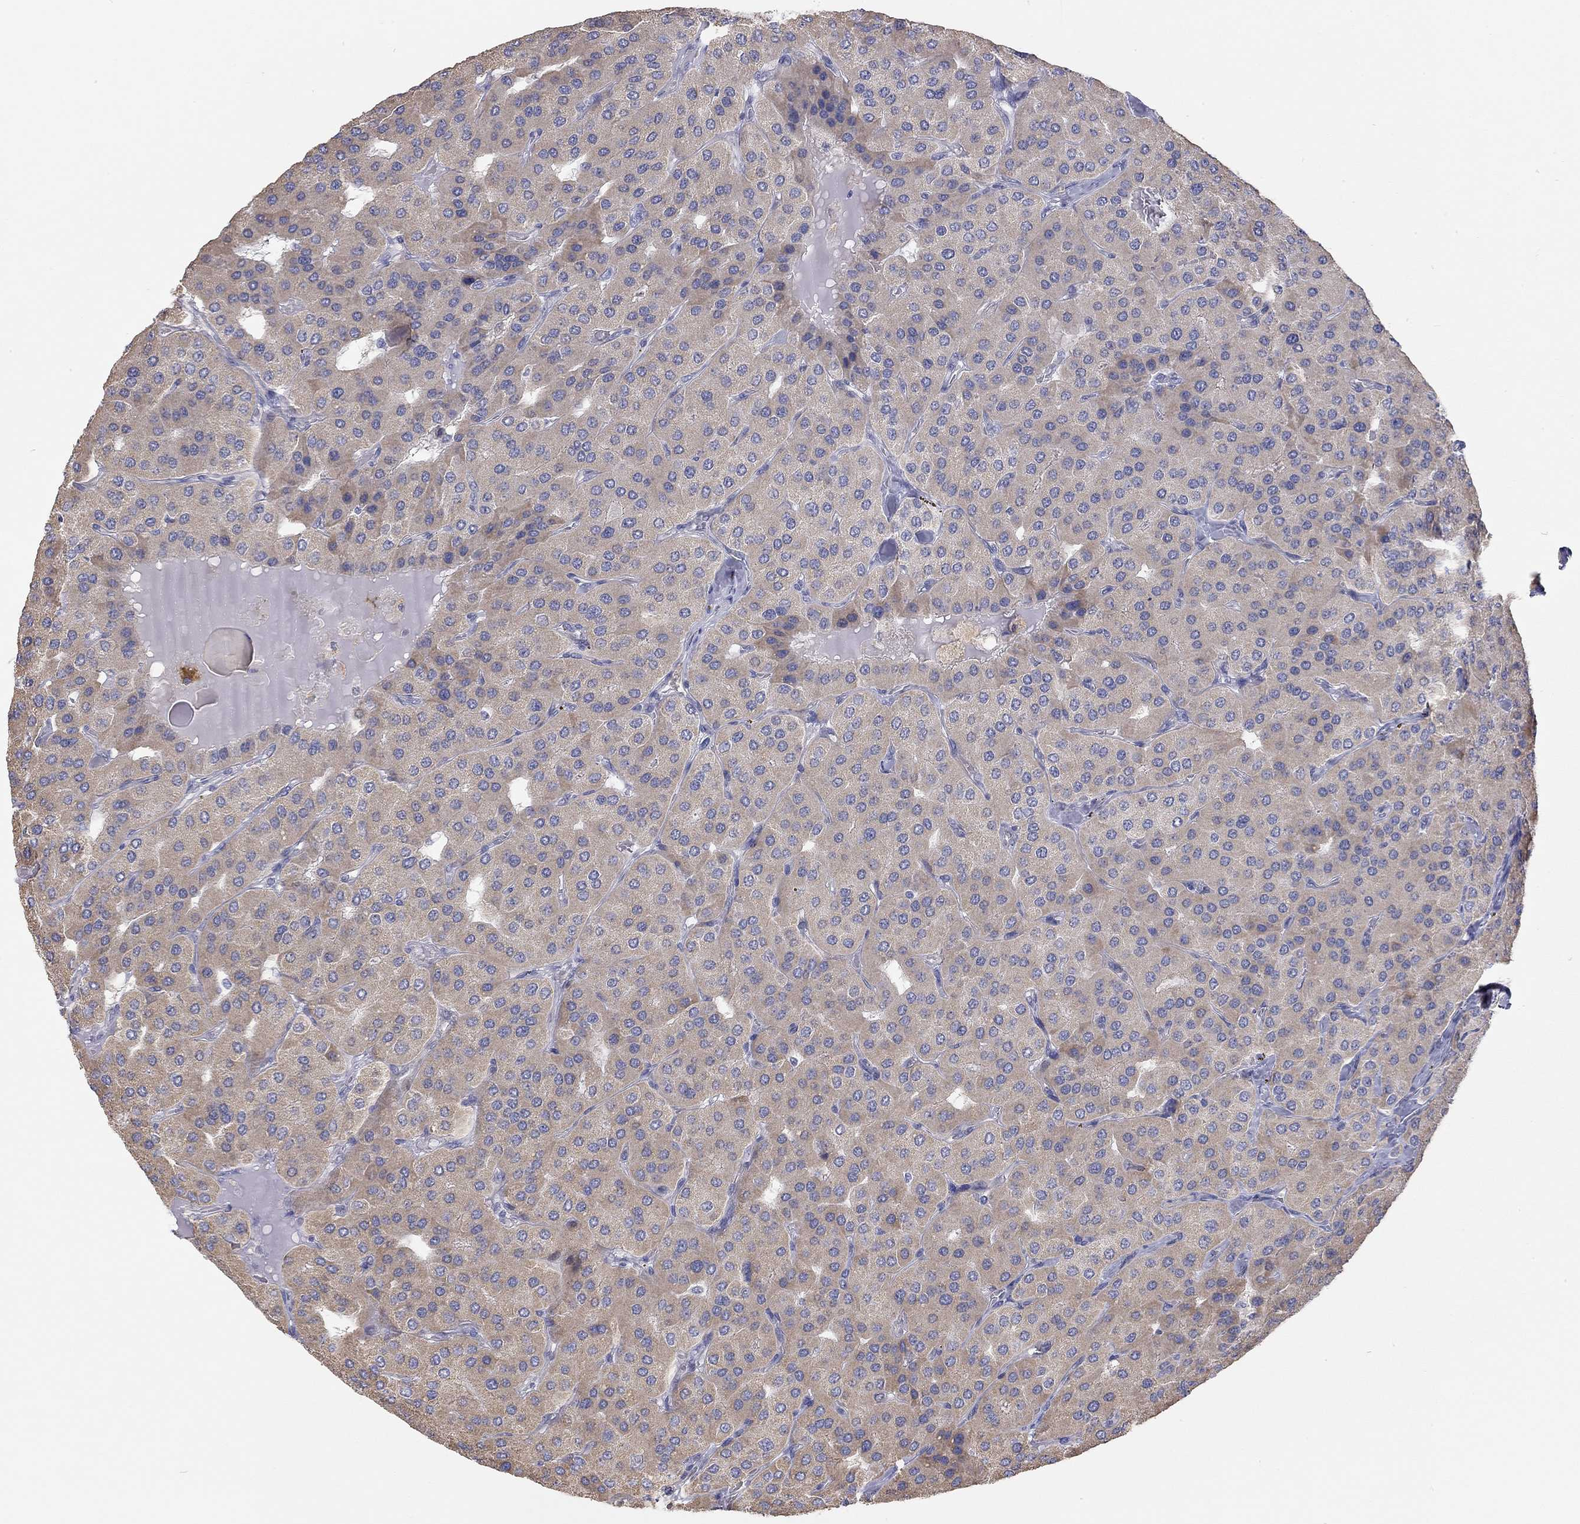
{"staining": {"intensity": "weak", "quantity": "25%-75%", "location": "cytoplasmic/membranous"}, "tissue": "parathyroid gland", "cell_type": "Glandular cells", "image_type": "normal", "snomed": [{"axis": "morphology", "description": "Normal tissue, NOS"}, {"axis": "morphology", "description": "Adenoma, NOS"}, {"axis": "topography", "description": "Parathyroid gland"}], "caption": "Brown immunohistochemical staining in normal parathyroid gland reveals weak cytoplasmic/membranous expression in approximately 25%-75% of glandular cells.", "gene": "PAPSS2", "patient": {"sex": "female", "age": 86}}